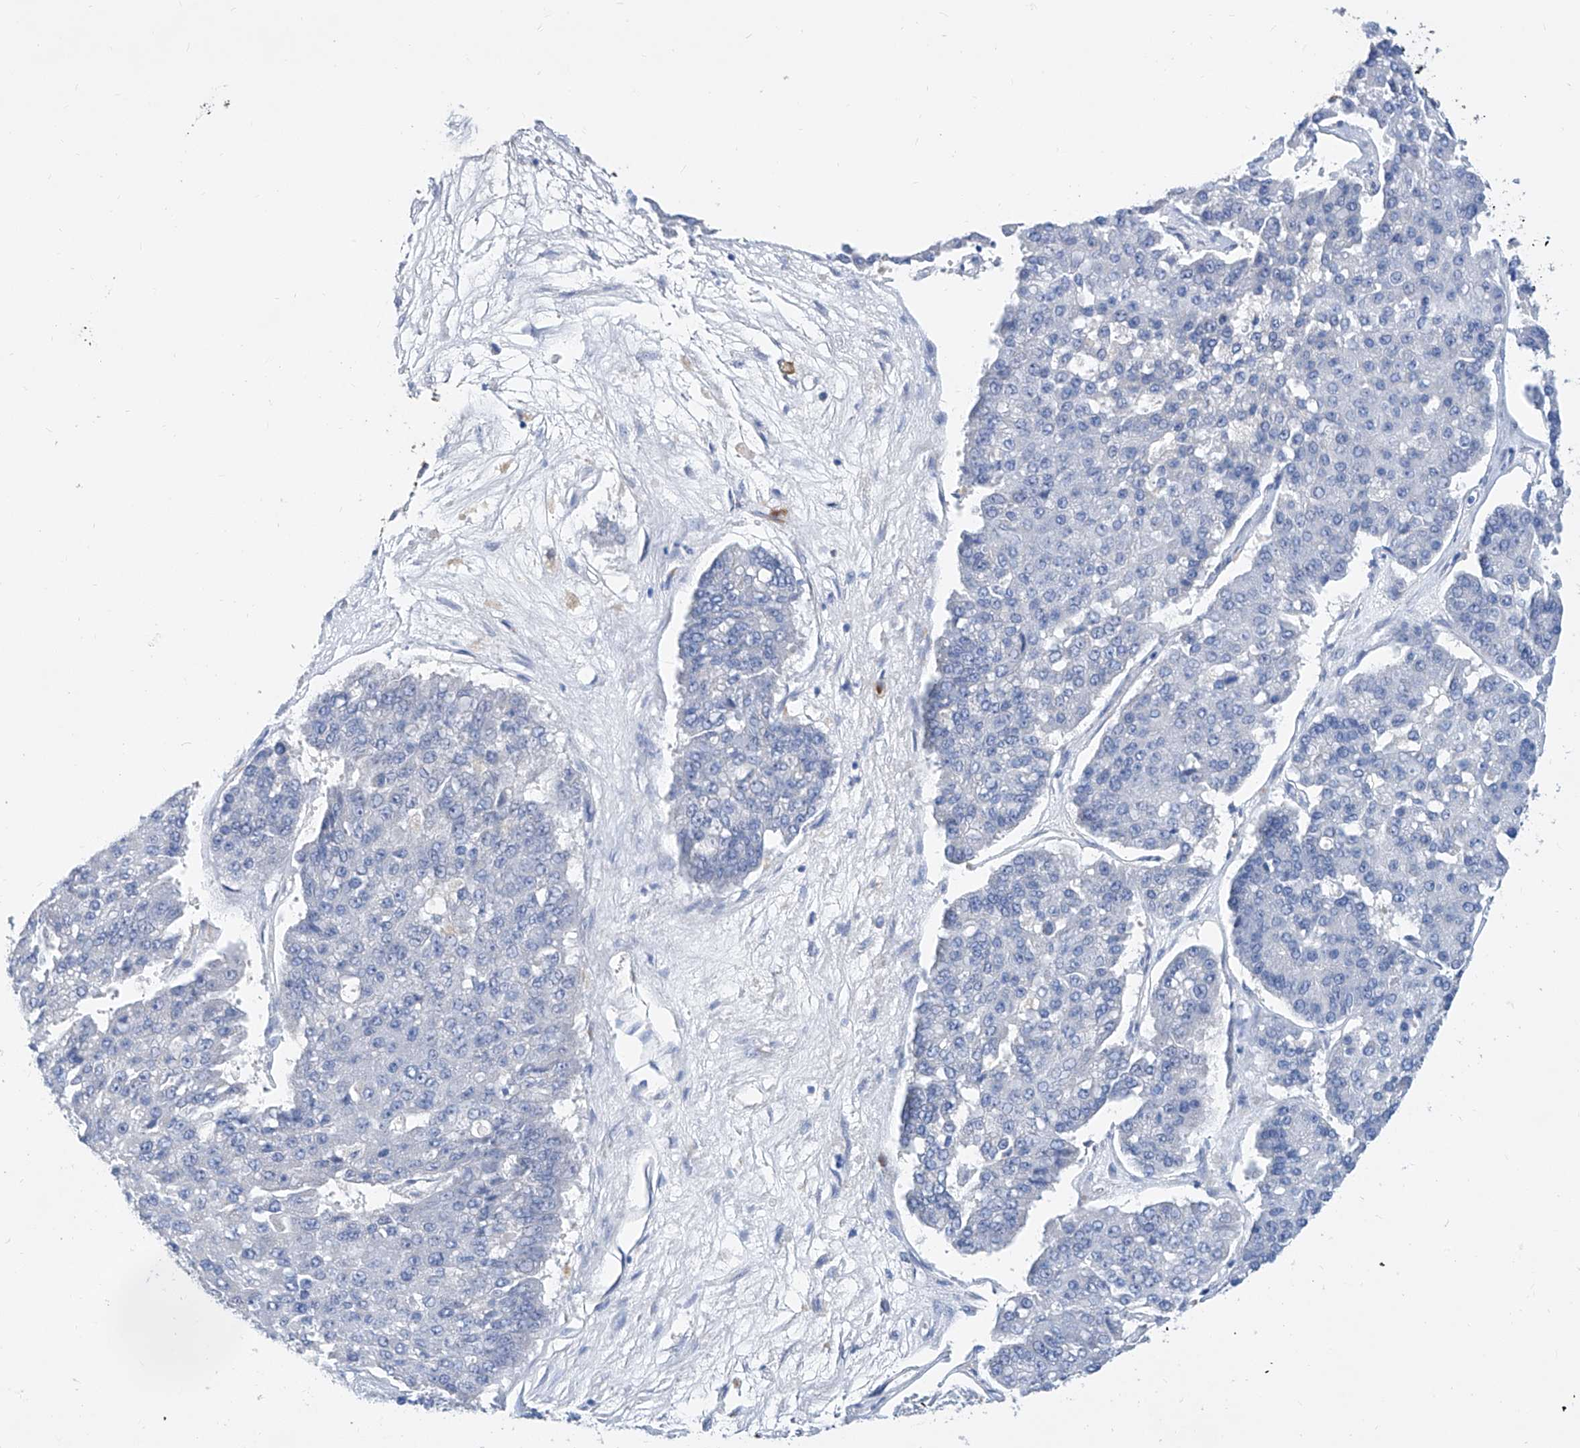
{"staining": {"intensity": "negative", "quantity": "none", "location": "none"}, "tissue": "pancreatic cancer", "cell_type": "Tumor cells", "image_type": "cancer", "snomed": [{"axis": "morphology", "description": "Adenocarcinoma, NOS"}, {"axis": "topography", "description": "Pancreas"}], "caption": "The immunohistochemistry photomicrograph has no significant positivity in tumor cells of adenocarcinoma (pancreatic) tissue. (Stains: DAB (3,3'-diaminobenzidine) immunohistochemistry (IHC) with hematoxylin counter stain, Microscopy: brightfield microscopy at high magnification).", "gene": "SLC25A29", "patient": {"sex": "male", "age": 50}}